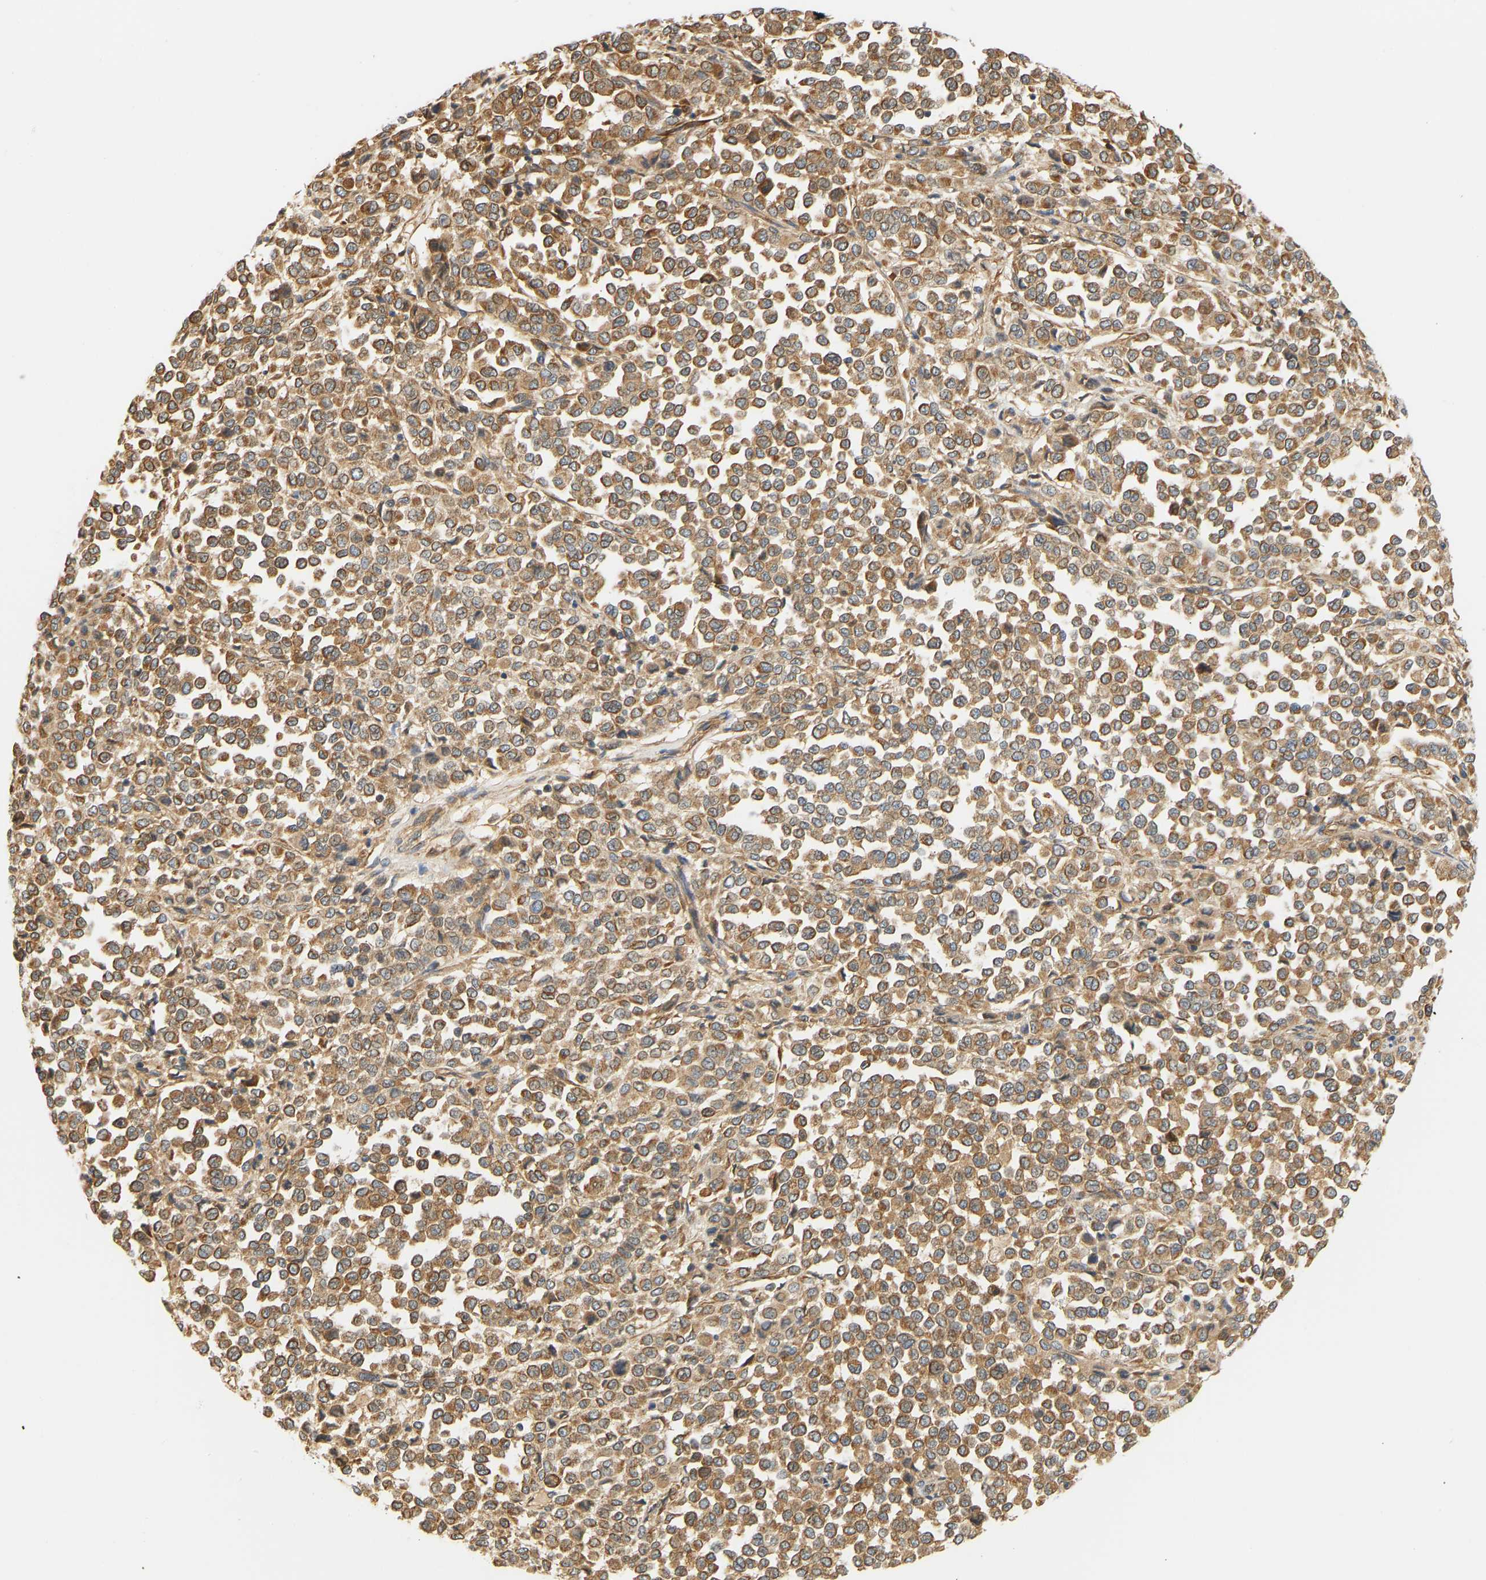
{"staining": {"intensity": "moderate", "quantity": ">75%", "location": "cytoplasmic/membranous"}, "tissue": "melanoma", "cell_type": "Tumor cells", "image_type": "cancer", "snomed": [{"axis": "morphology", "description": "Malignant melanoma, Metastatic site"}, {"axis": "topography", "description": "Pancreas"}], "caption": "There is medium levels of moderate cytoplasmic/membranous staining in tumor cells of malignant melanoma (metastatic site), as demonstrated by immunohistochemical staining (brown color).", "gene": "CEP57", "patient": {"sex": "female", "age": 30}}